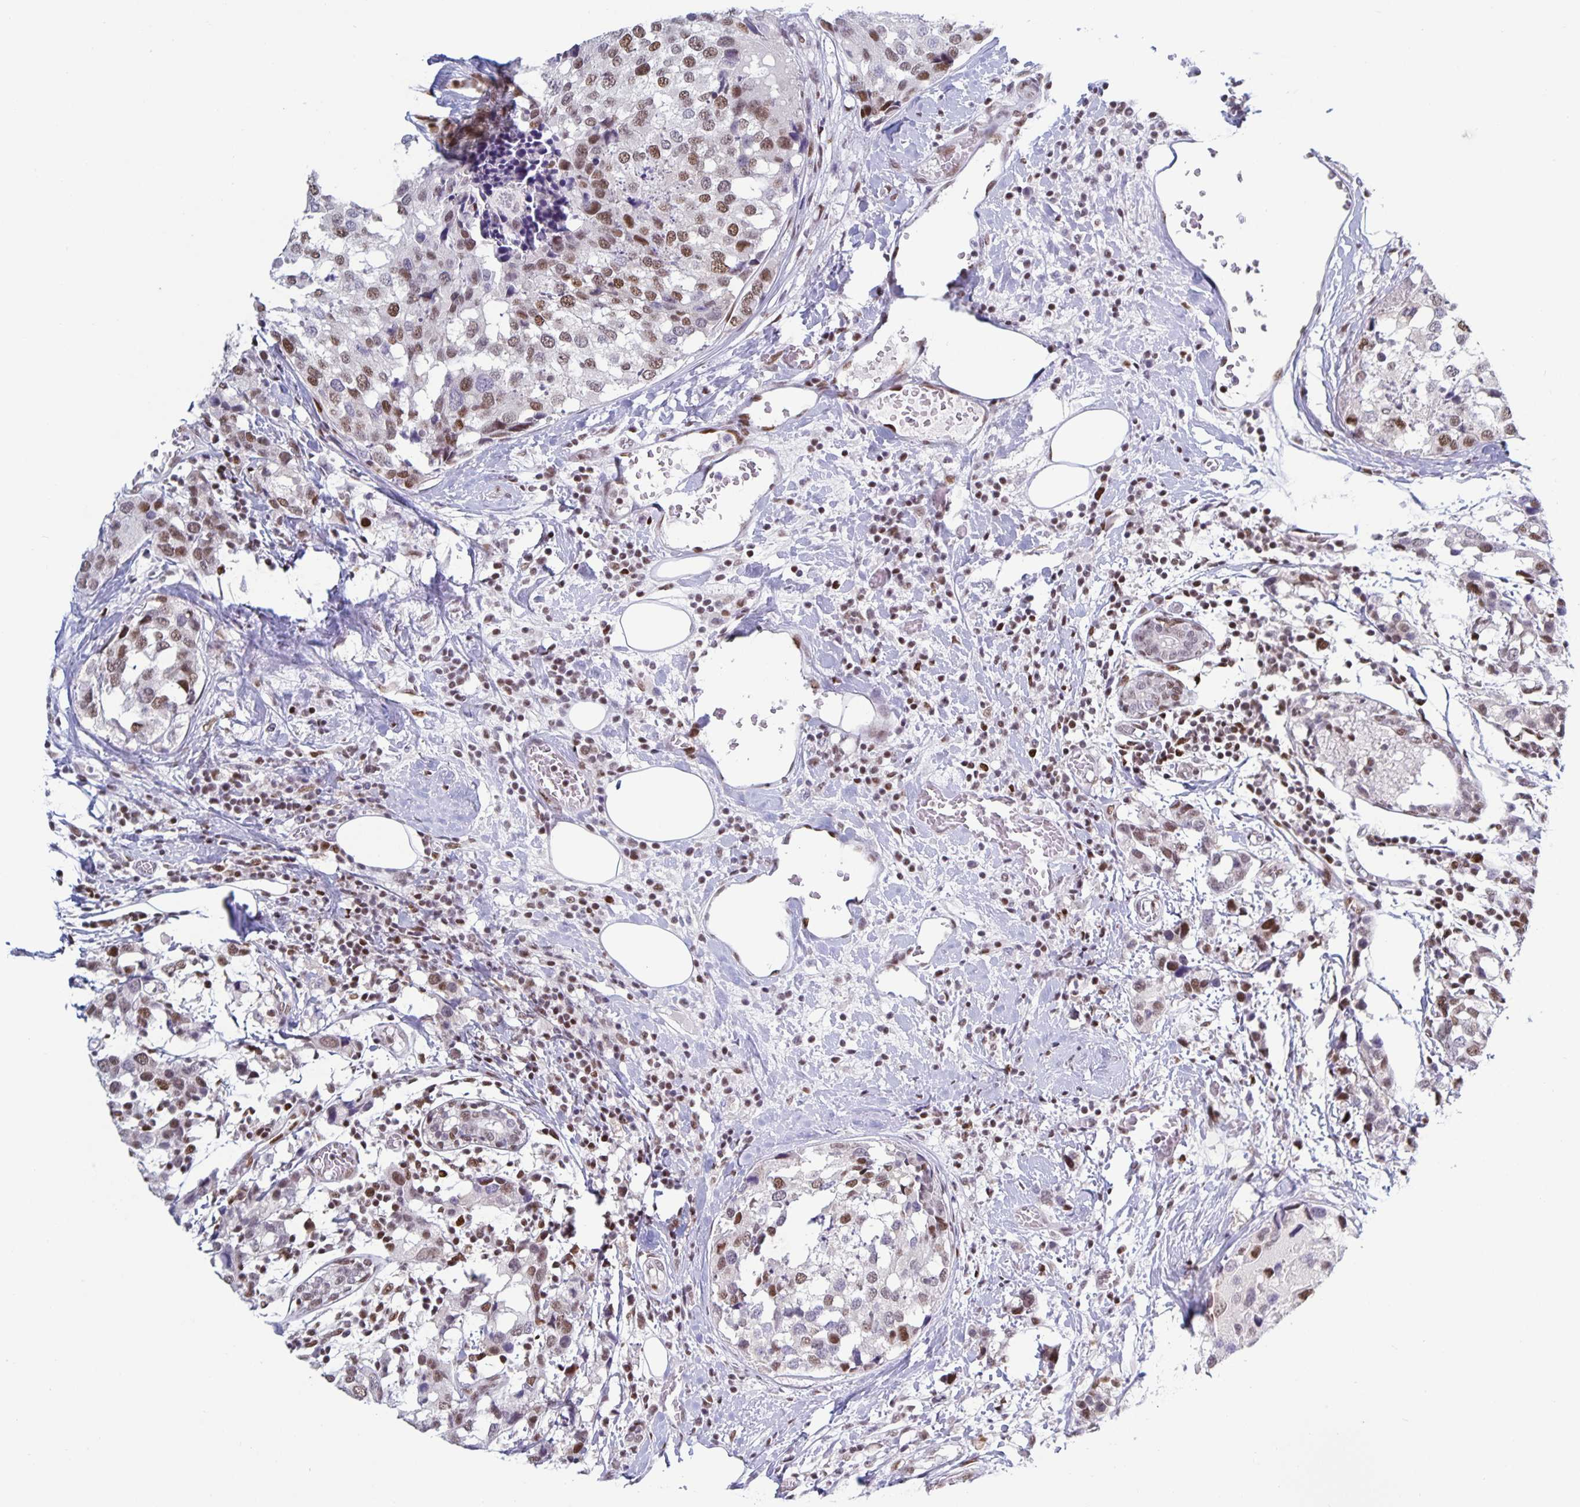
{"staining": {"intensity": "moderate", "quantity": "25%-75%", "location": "nuclear"}, "tissue": "breast cancer", "cell_type": "Tumor cells", "image_type": "cancer", "snomed": [{"axis": "morphology", "description": "Lobular carcinoma"}, {"axis": "topography", "description": "Breast"}], "caption": "This micrograph shows immunohistochemistry staining of breast cancer (lobular carcinoma), with medium moderate nuclear staining in about 25%-75% of tumor cells.", "gene": "JUND", "patient": {"sex": "female", "age": 59}}